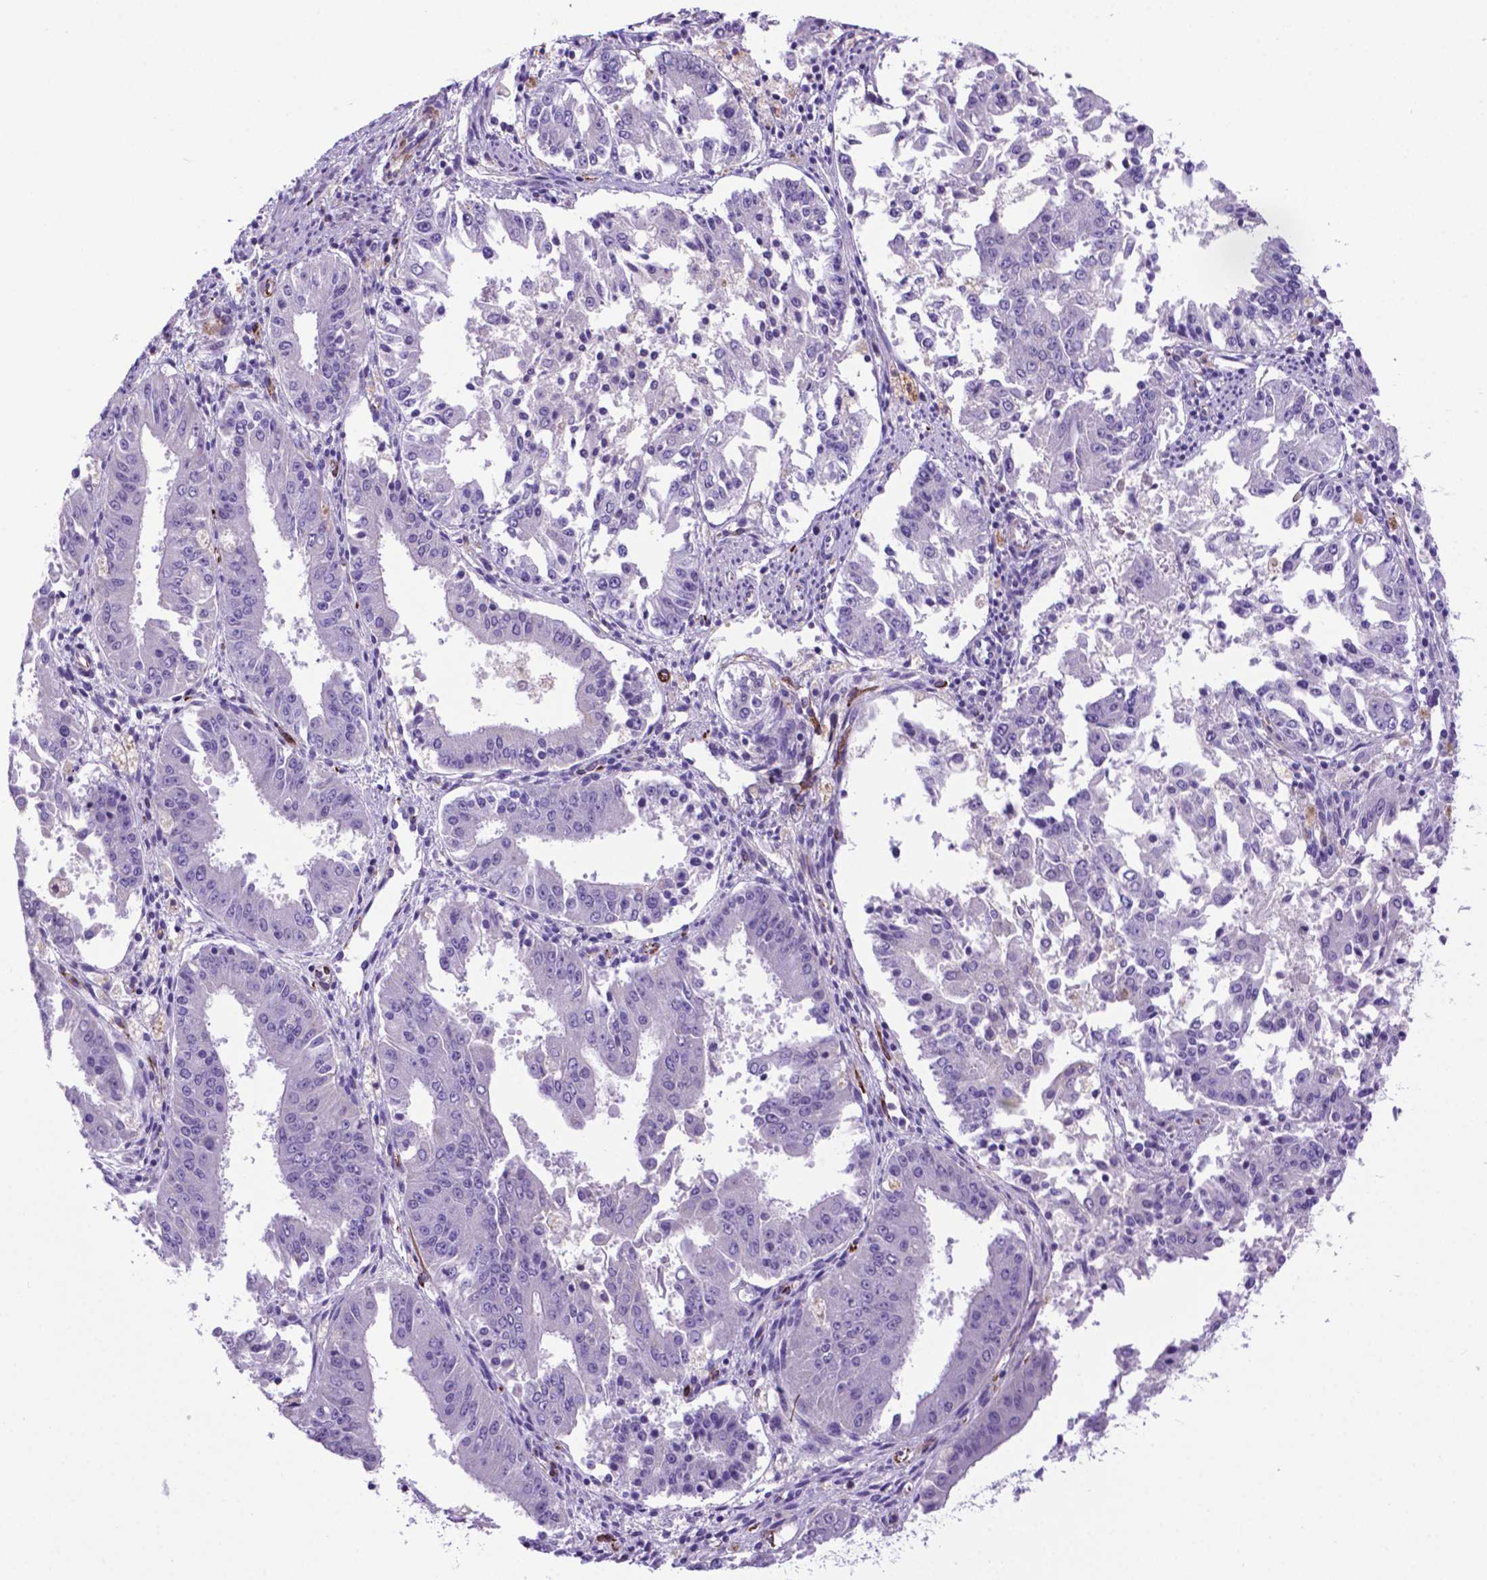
{"staining": {"intensity": "negative", "quantity": "none", "location": "none"}, "tissue": "ovarian cancer", "cell_type": "Tumor cells", "image_type": "cancer", "snomed": [{"axis": "morphology", "description": "Carcinoma, endometroid"}, {"axis": "topography", "description": "Ovary"}], "caption": "Protein analysis of ovarian endometroid carcinoma demonstrates no significant staining in tumor cells.", "gene": "LZTR1", "patient": {"sex": "female", "age": 42}}